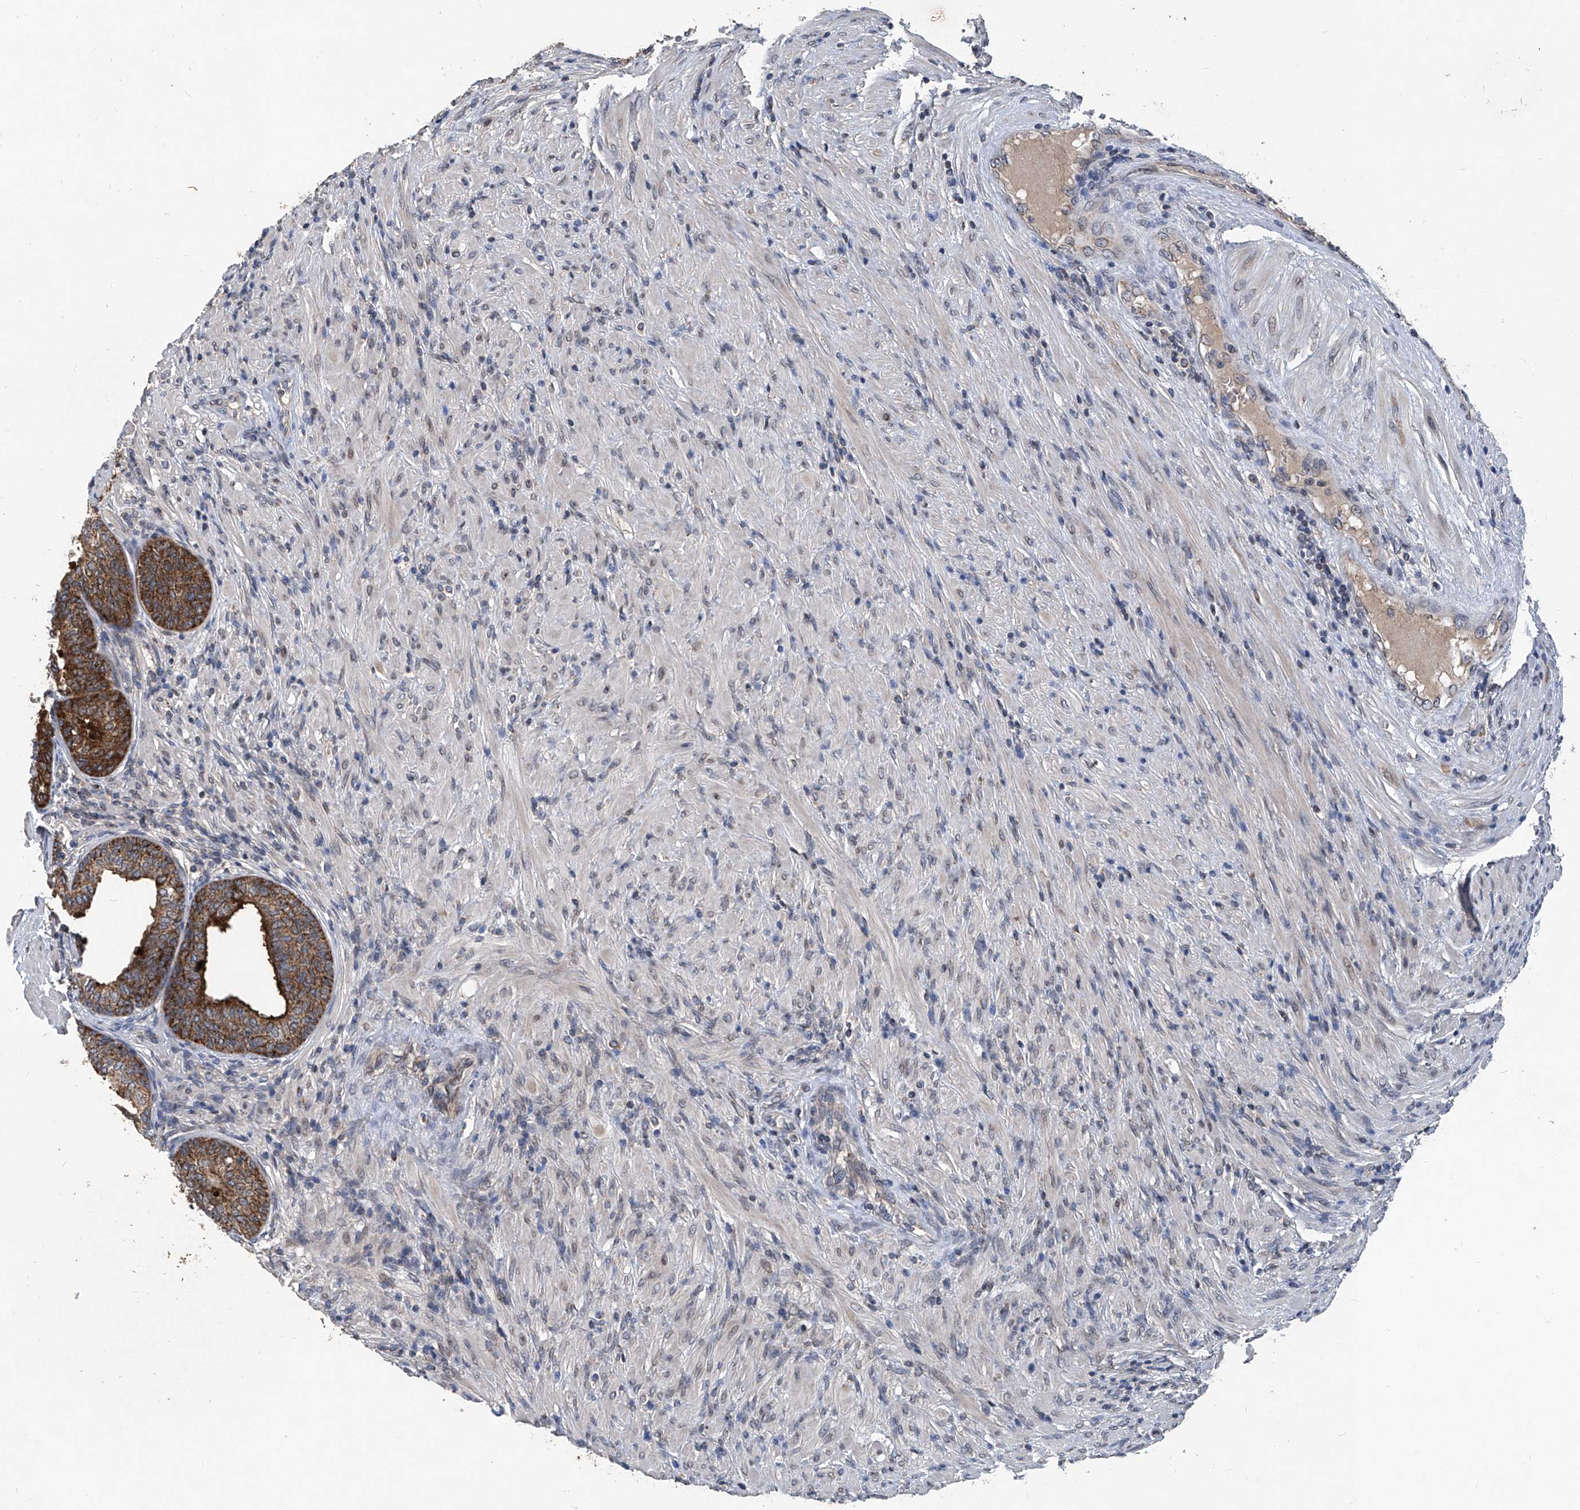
{"staining": {"intensity": "strong", "quantity": ">75%", "location": "cytoplasmic/membranous"}, "tissue": "prostate", "cell_type": "Glandular cells", "image_type": "normal", "snomed": [{"axis": "morphology", "description": "Normal tissue, NOS"}, {"axis": "topography", "description": "Prostate"}], "caption": "Protein staining exhibits strong cytoplasmic/membranous staining in approximately >75% of glandular cells in unremarkable prostate.", "gene": "BCKDHB", "patient": {"sex": "male", "age": 76}}